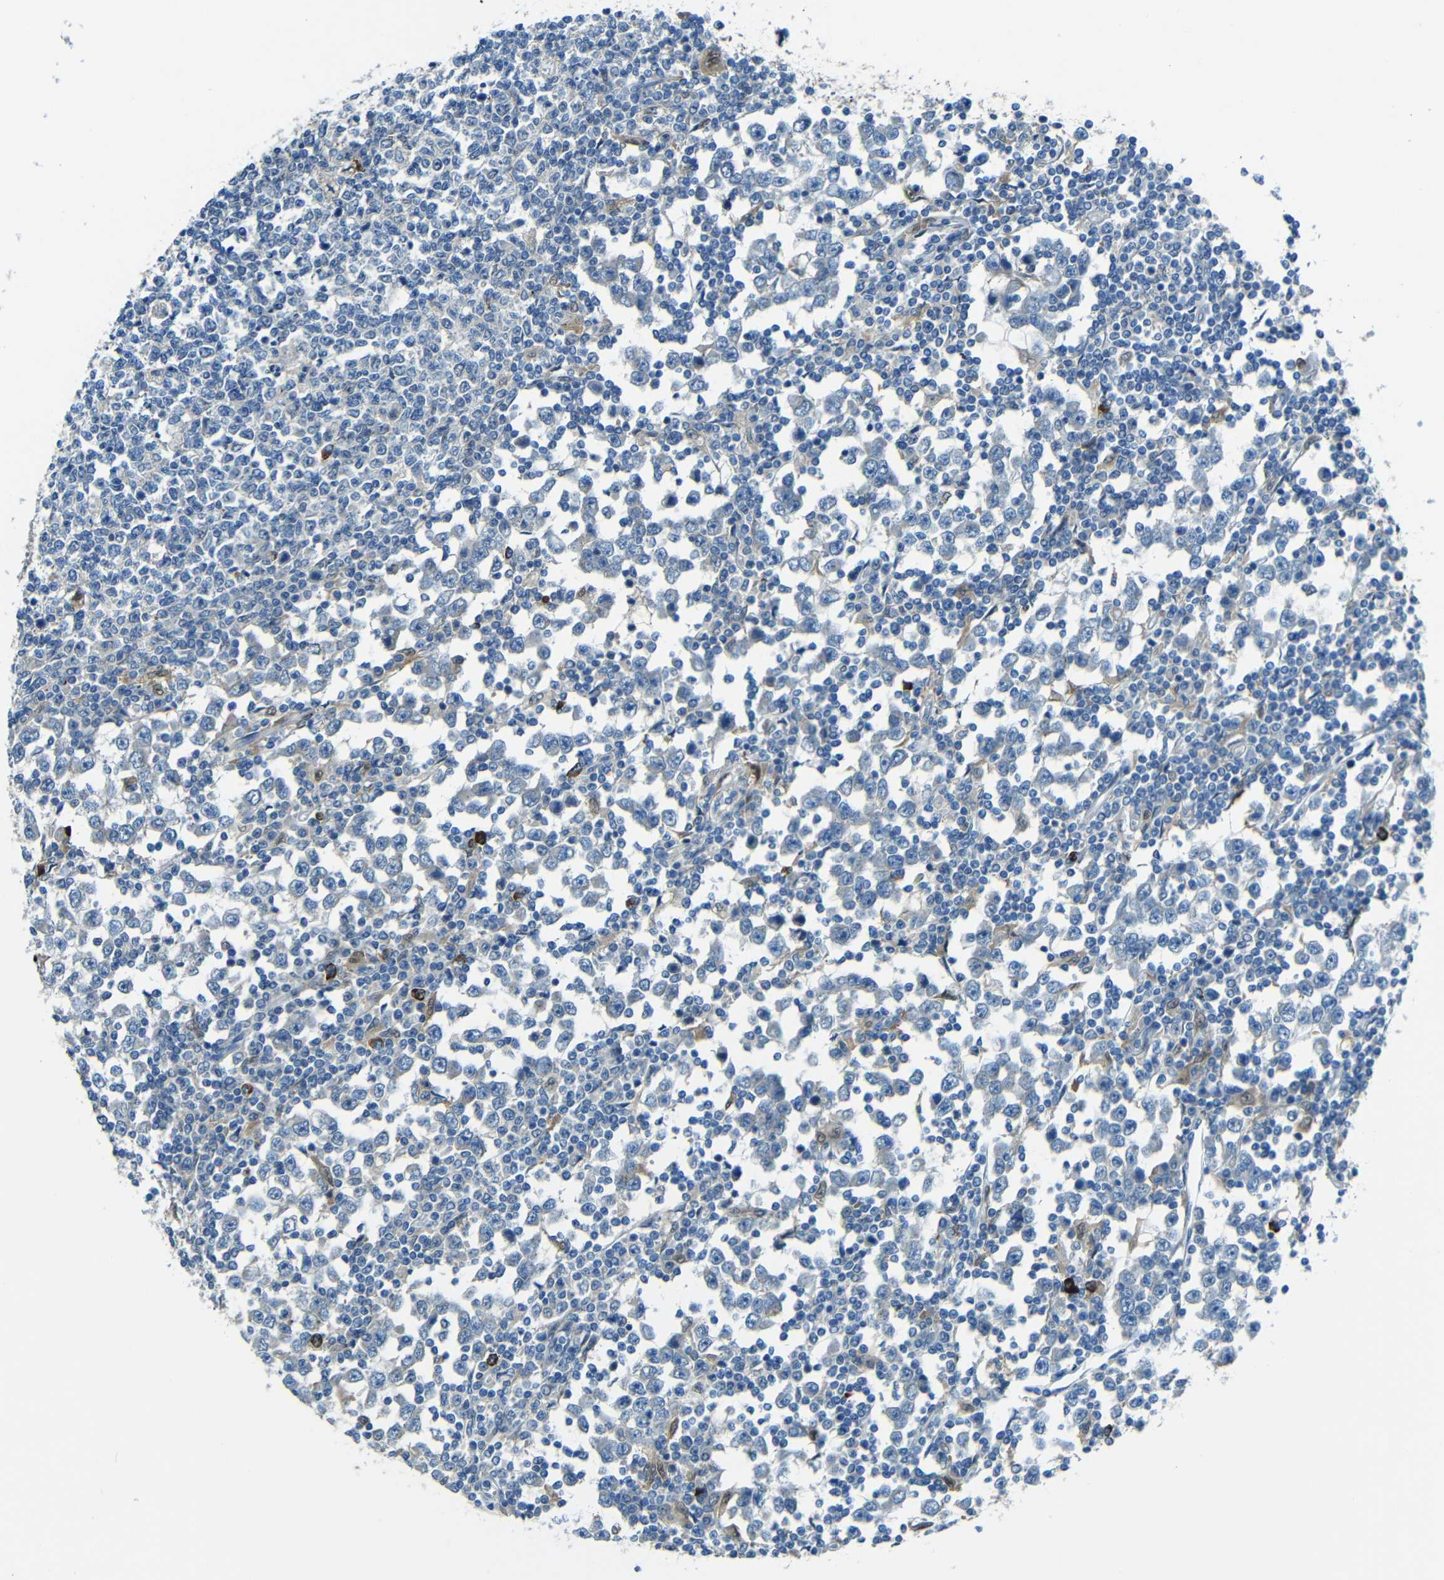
{"staining": {"intensity": "negative", "quantity": "none", "location": "none"}, "tissue": "testis cancer", "cell_type": "Tumor cells", "image_type": "cancer", "snomed": [{"axis": "morphology", "description": "Seminoma, NOS"}, {"axis": "topography", "description": "Testis"}], "caption": "Immunohistochemistry (IHC) of human testis cancer (seminoma) reveals no expression in tumor cells. (DAB (3,3'-diaminobenzidine) immunohistochemistry visualized using brightfield microscopy, high magnification).", "gene": "CYP26B1", "patient": {"sex": "male", "age": 65}}